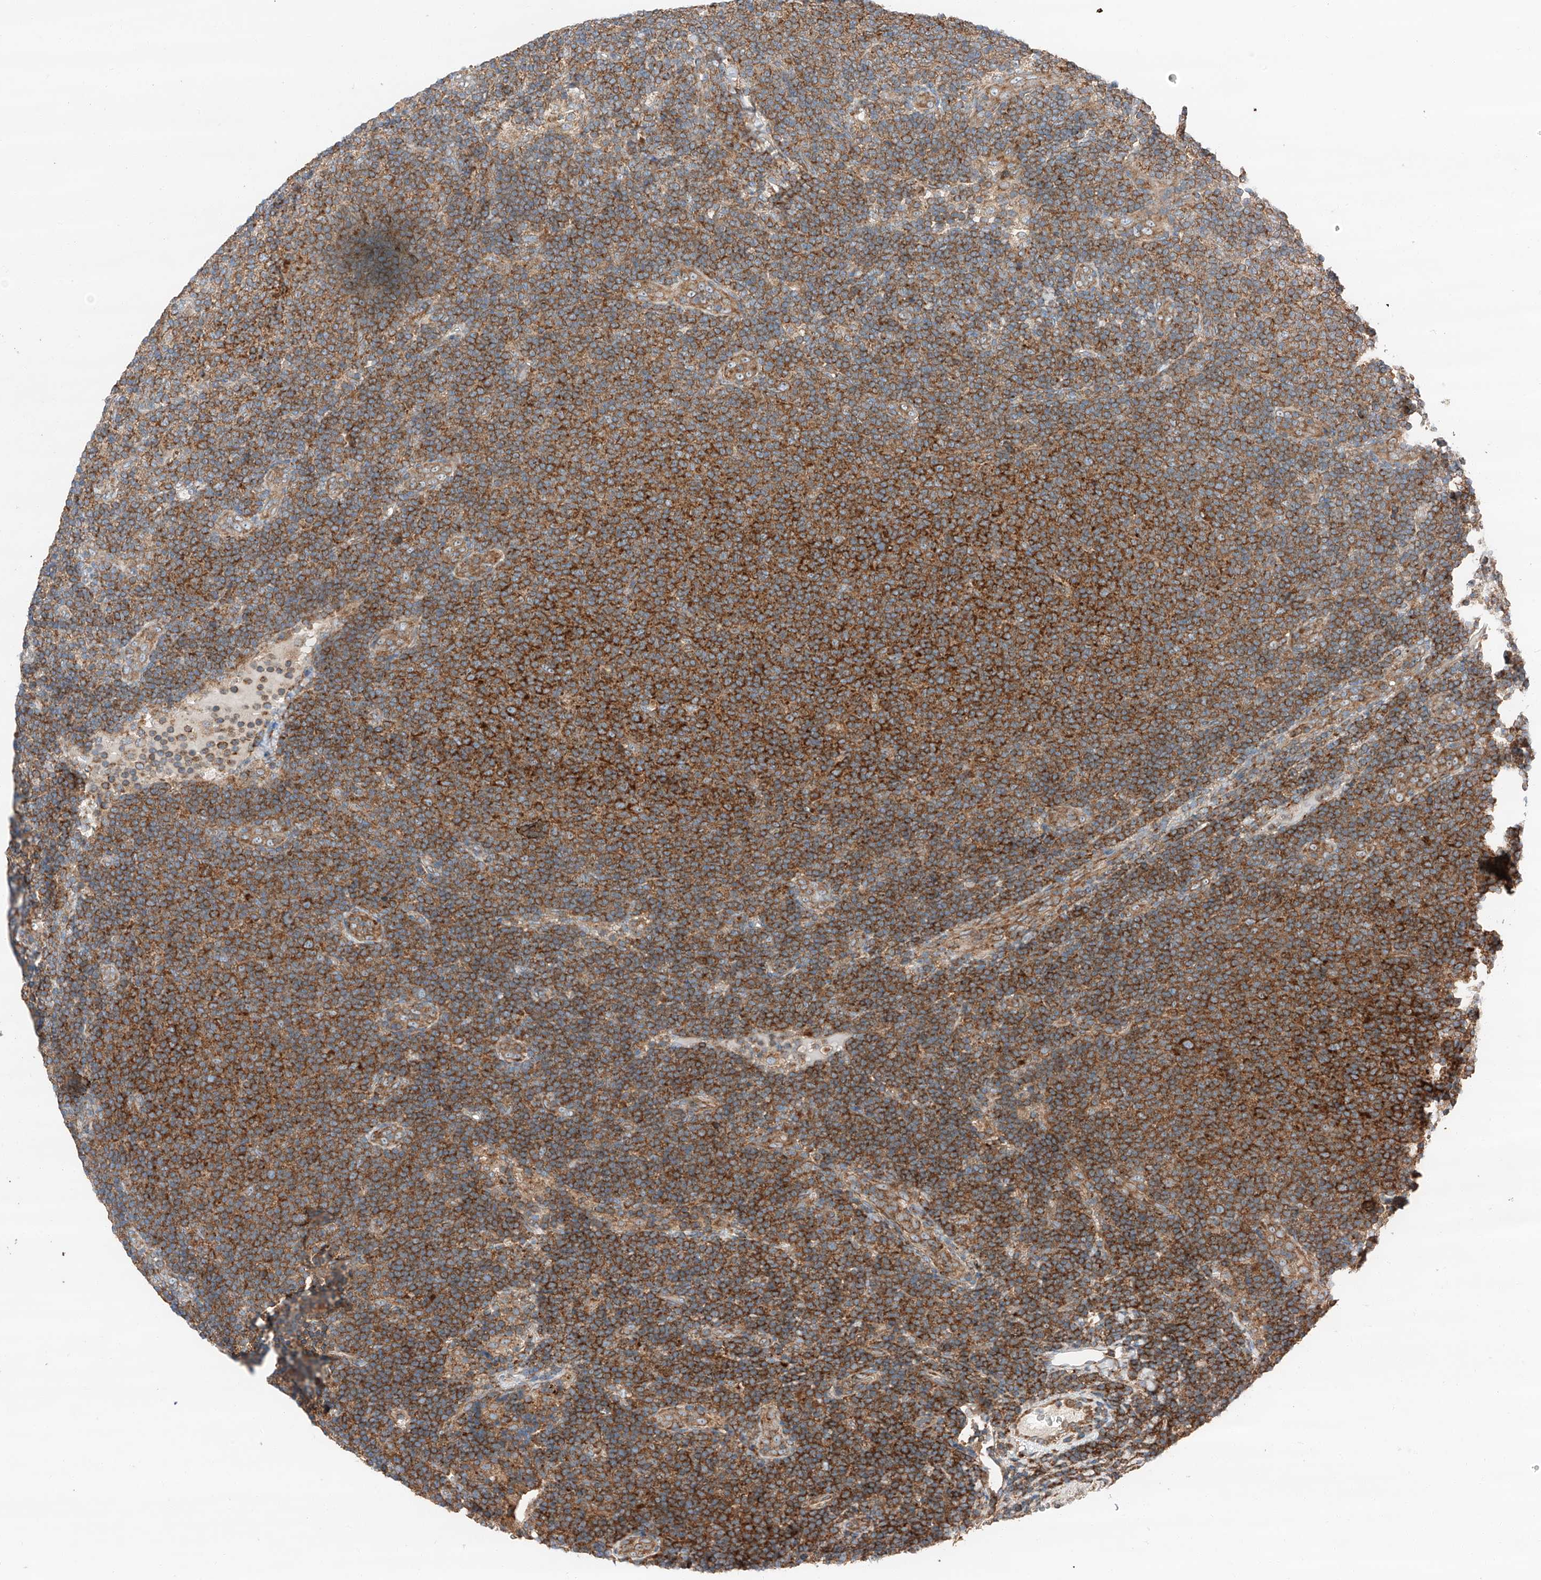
{"staining": {"intensity": "strong", "quantity": ">75%", "location": "cytoplasmic/membranous"}, "tissue": "lymphoma", "cell_type": "Tumor cells", "image_type": "cancer", "snomed": [{"axis": "morphology", "description": "Malignant lymphoma, non-Hodgkin's type, Low grade"}, {"axis": "topography", "description": "Lymph node"}], "caption": "Protein staining of lymphoma tissue reveals strong cytoplasmic/membranous positivity in approximately >75% of tumor cells.", "gene": "ZC3H15", "patient": {"sex": "male", "age": 66}}